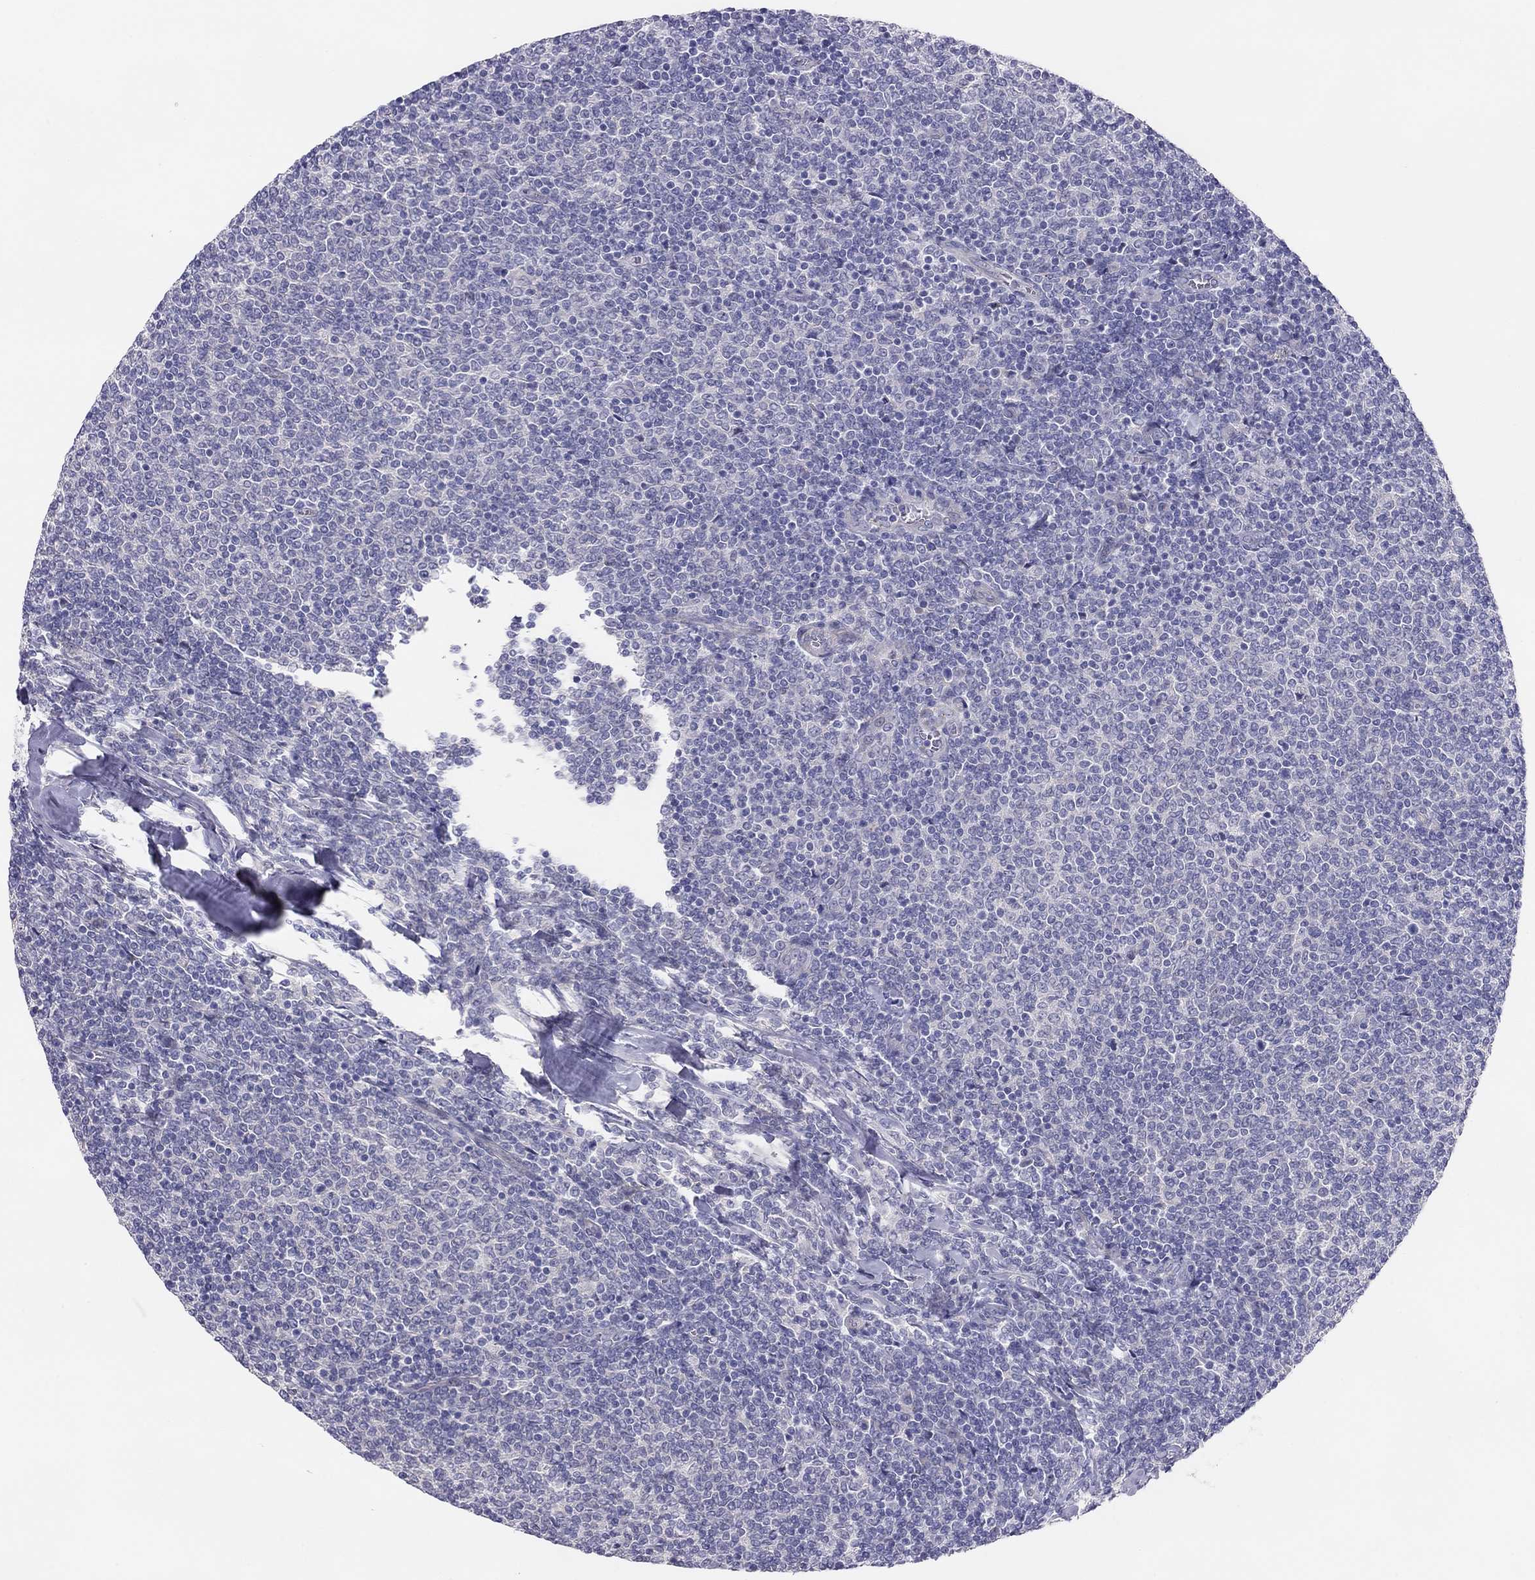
{"staining": {"intensity": "negative", "quantity": "none", "location": "none"}, "tissue": "lymphoma", "cell_type": "Tumor cells", "image_type": "cancer", "snomed": [{"axis": "morphology", "description": "Malignant lymphoma, non-Hodgkin's type, Low grade"}, {"axis": "topography", "description": "Lymph node"}], "caption": "DAB immunohistochemical staining of lymphoma shows no significant expression in tumor cells.", "gene": "MGAT4C", "patient": {"sex": "male", "age": 52}}